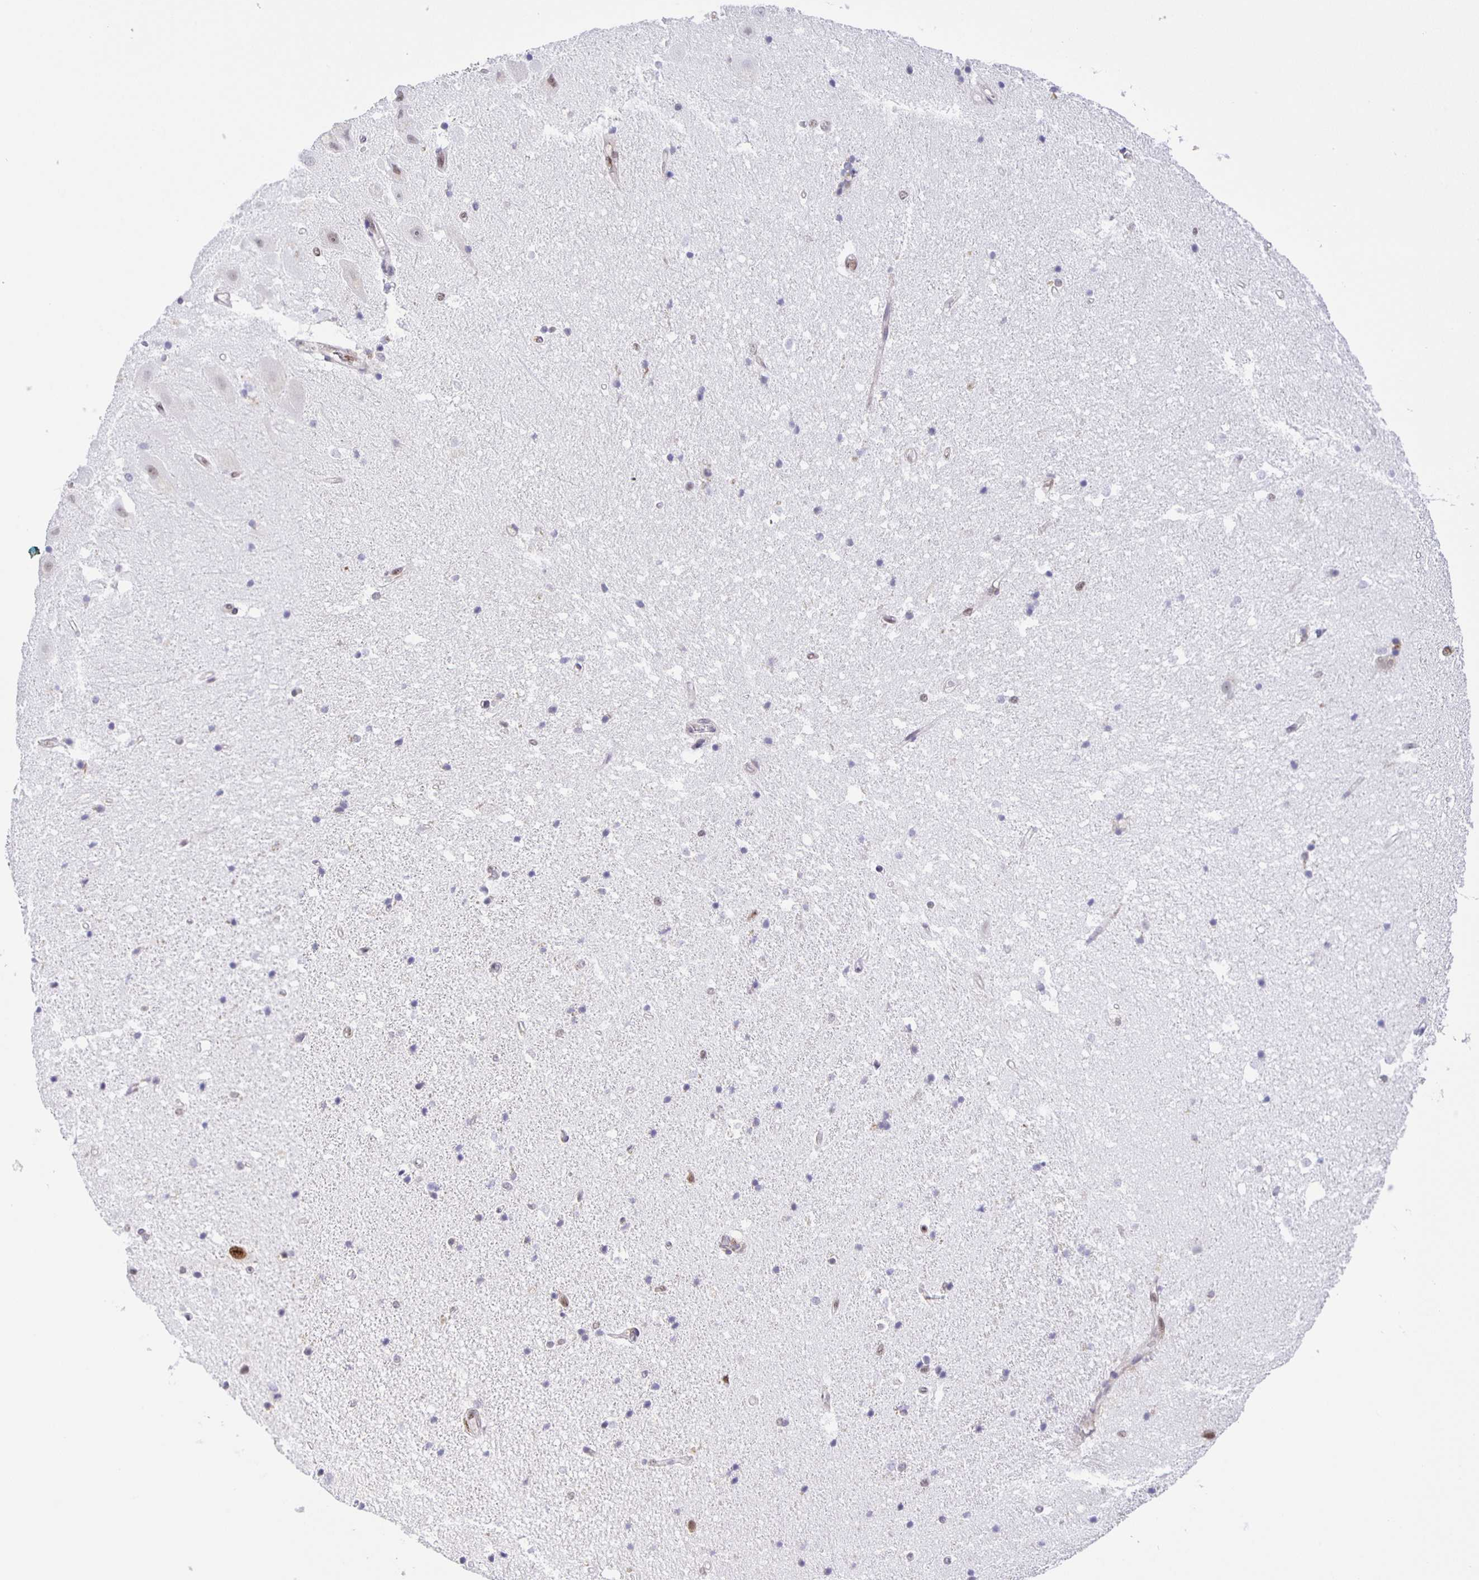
{"staining": {"intensity": "moderate", "quantity": "<25%", "location": "nuclear"}, "tissue": "hippocampus", "cell_type": "Glial cells", "image_type": "normal", "snomed": [{"axis": "morphology", "description": "Normal tissue, NOS"}, {"axis": "topography", "description": "Hippocampus"}], "caption": "This is a micrograph of immunohistochemistry staining of normal hippocampus, which shows moderate staining in the nuclear of glial cells.", "gene": "ZRANB2", "patient": {"sex": "male", "age": 63}}